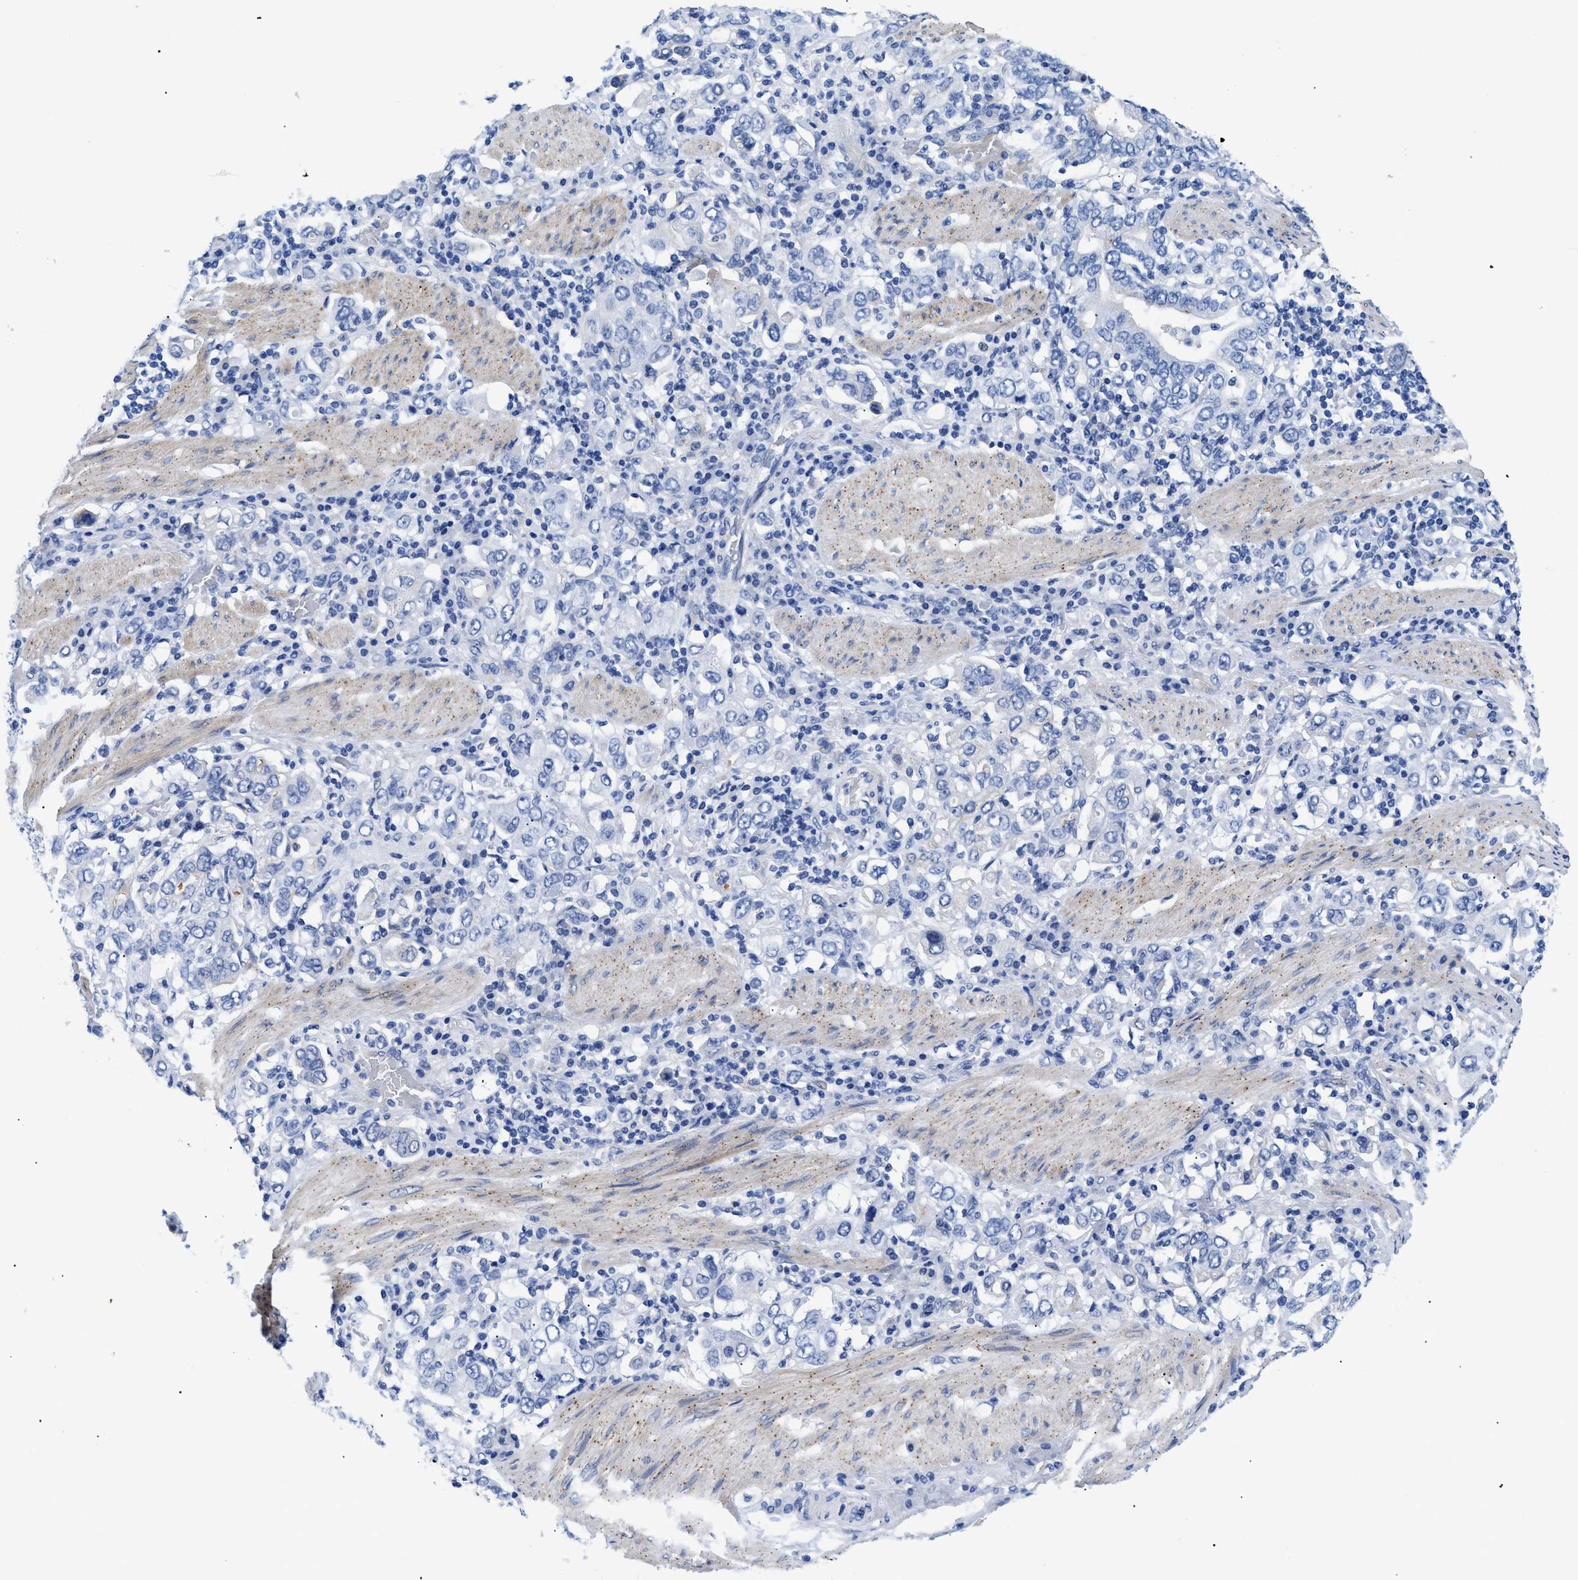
{"staining": {"intensity": "negative", "quantity": "none", "location": "none"}, "tissue": "stomach cancer", "cell_type": "Tumor cells", "image_type": "cancer", "snomed": [{"axis": "morphology", "description": "Adenocarcinoma, NOS"}, {"axis": "topography", "description": "Stomach, upper"}], "caption": "High magnification brightfield microscopy of stomach cancer stained with DAB (brown) and counterstained with hematoxylin (blue): tumor cells show no significant positivity.", "gene": "TMEM68", "patient": {"sex": "male", "age": 62}}